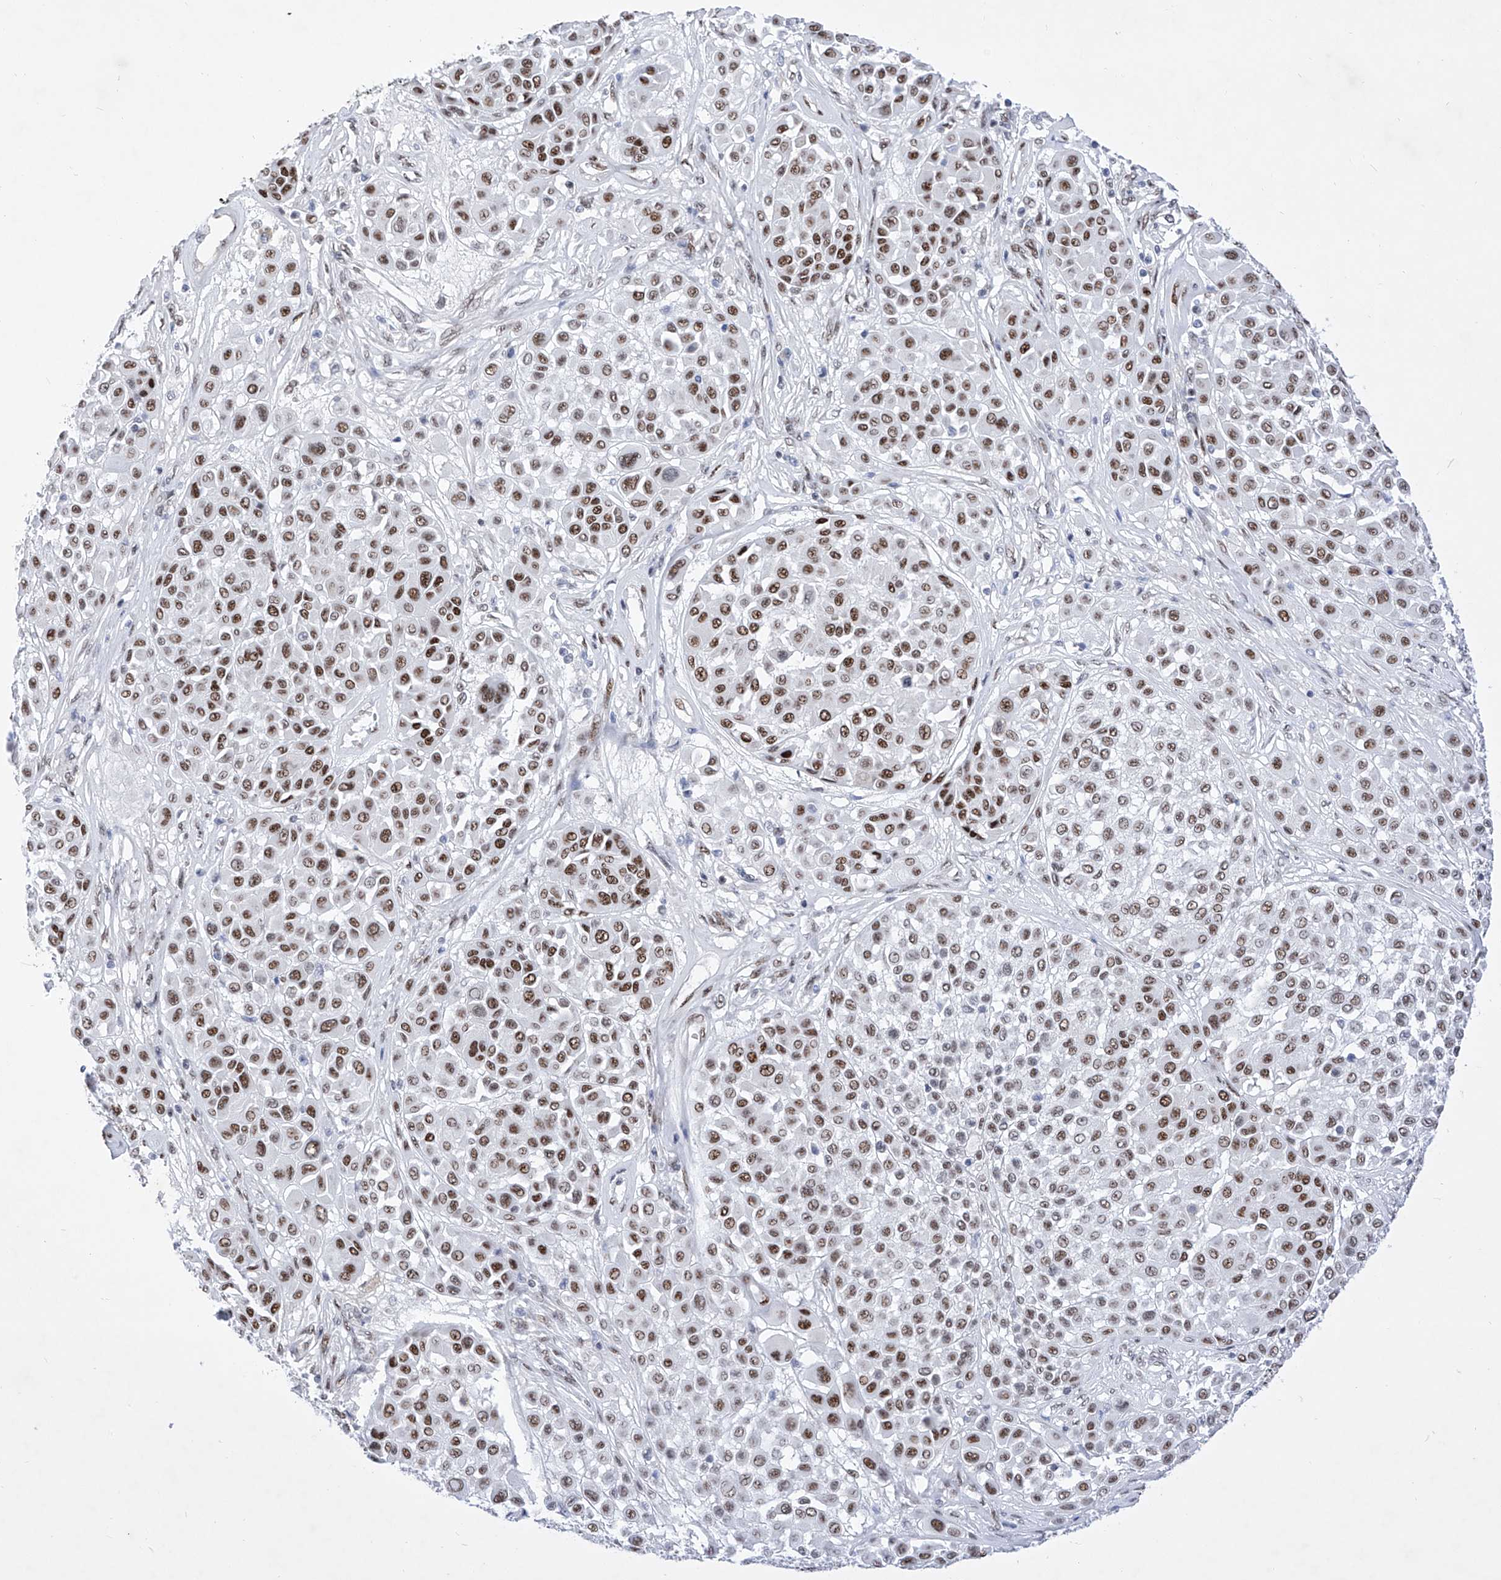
{"staining": {"intensity": "moderate", "quantity": ">75%", "location": "nuclear"}, "tissue": "melanoma", "cell_type": "Tumor cells", "image_type": "cancer", "snomed": [{"axis": "morphology", "description": "Malignant melanoma, Metastatic site"}, {"axis": "topography", "description": "Soft tissue"}], "caption": "This photomicrograph reveals immunohistochemistry (IHC) staining of human melanoma, with medium moderate nuclear positivity in about >75% of tumor cells.", "gene": "ATN1", "patient": {"sex": "male", "age": 41}}